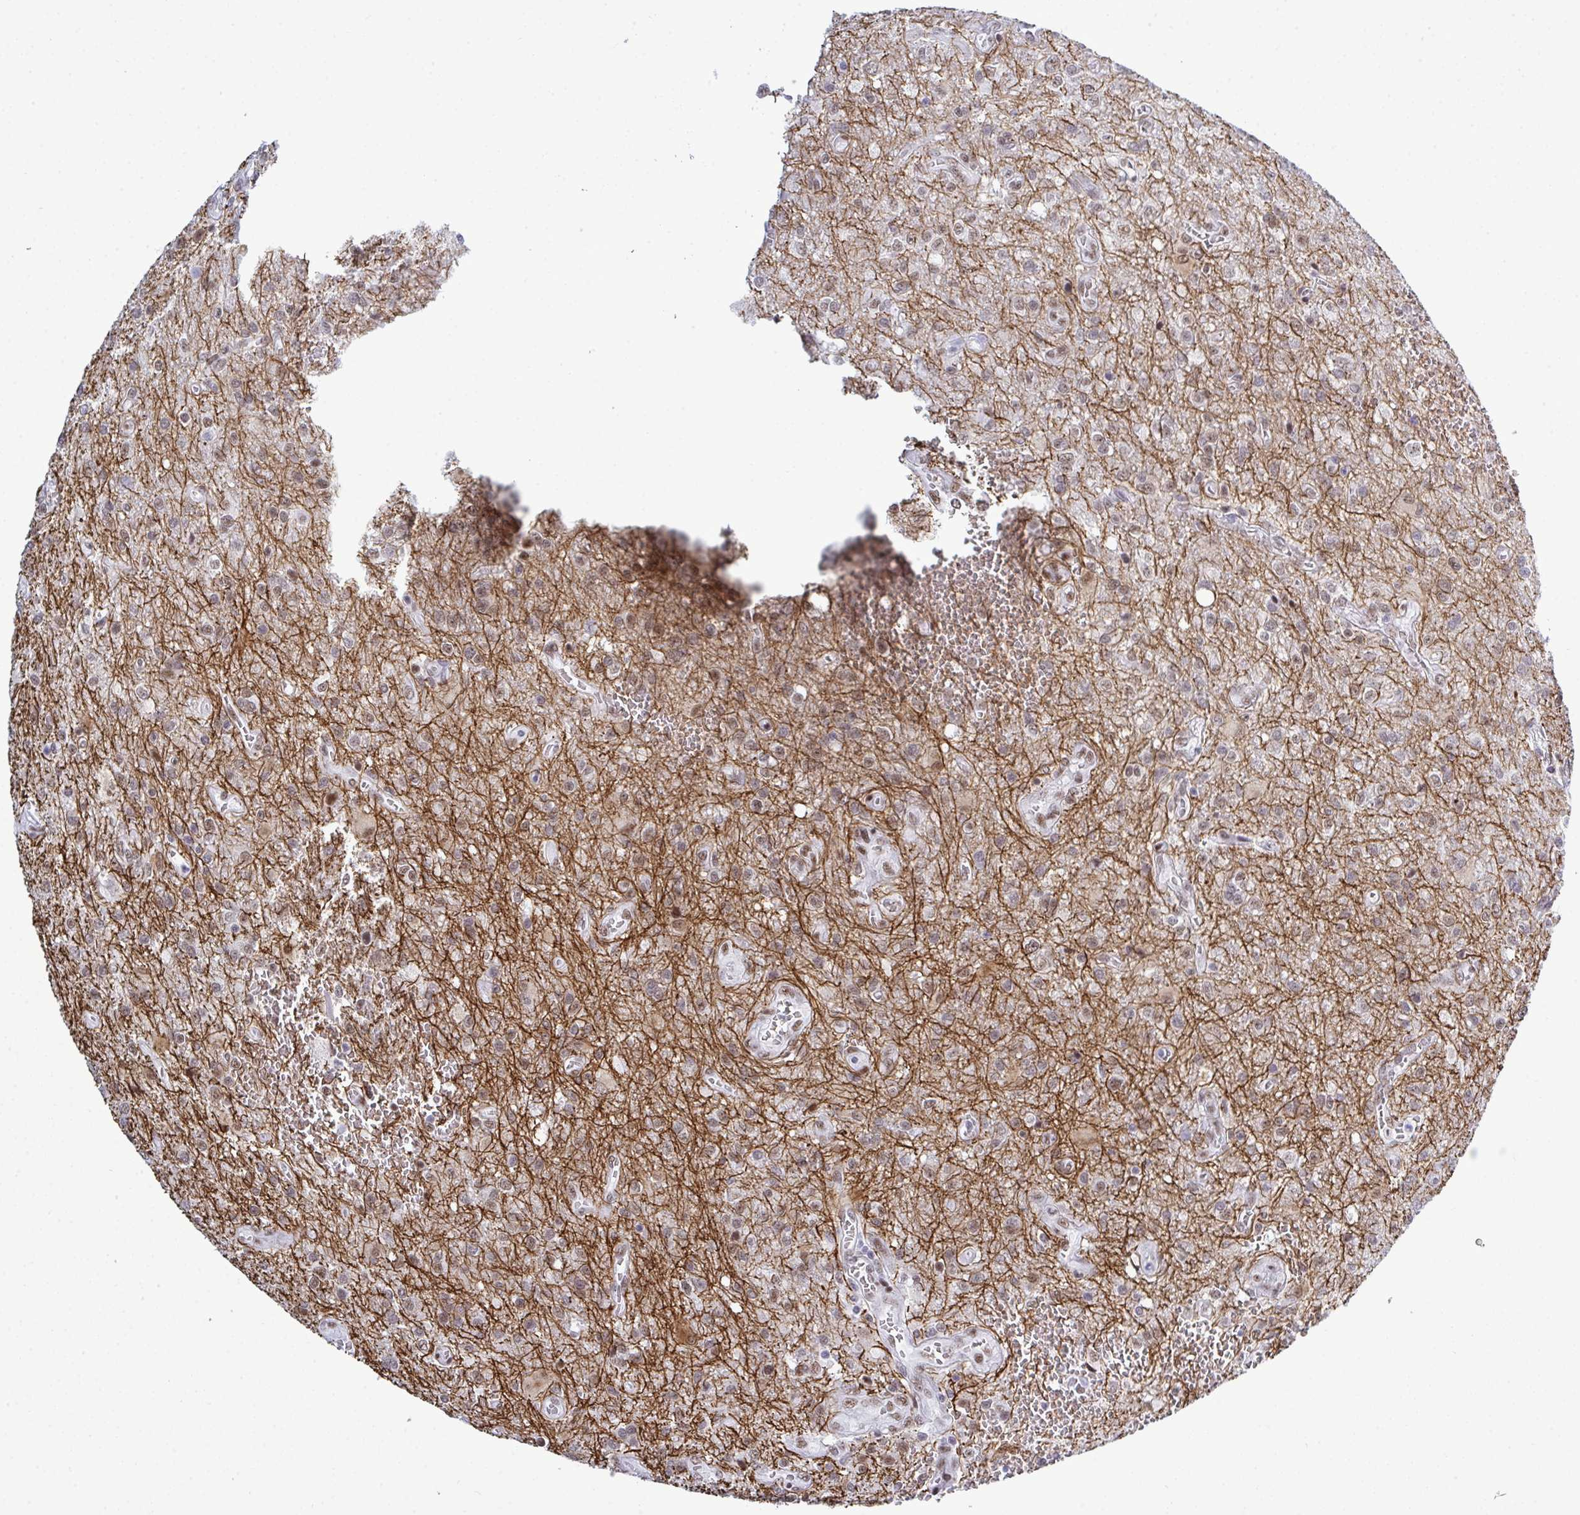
{"staining": {"intensity": "moderate", "quantity": "25%-75%", "location": "cytoplasmic/membranous,nuclear"}, "tissue": "glioma", "cell_type": "Tumor cells", "image_type": "cancer", "snomed": [{"axis": "morphology", "description": "Glioma, malignant, Low grade"}, {"axis": "topography", "description": "Brain"}], "caption": "Immunohistochemical staining of human glioma demonstrates moderate cytoplasmic/membranous and nuclear protein positivity in approximately 25%-75% of tumor cells. The staining was performed using DAB (3,3'-diaminobenzidine), with brown indicating positive protein expression. Nuclei are stained blue with hematoxylin.", "gene": "PPP1R10", "patient": {"sex": "male", "age": 66}}